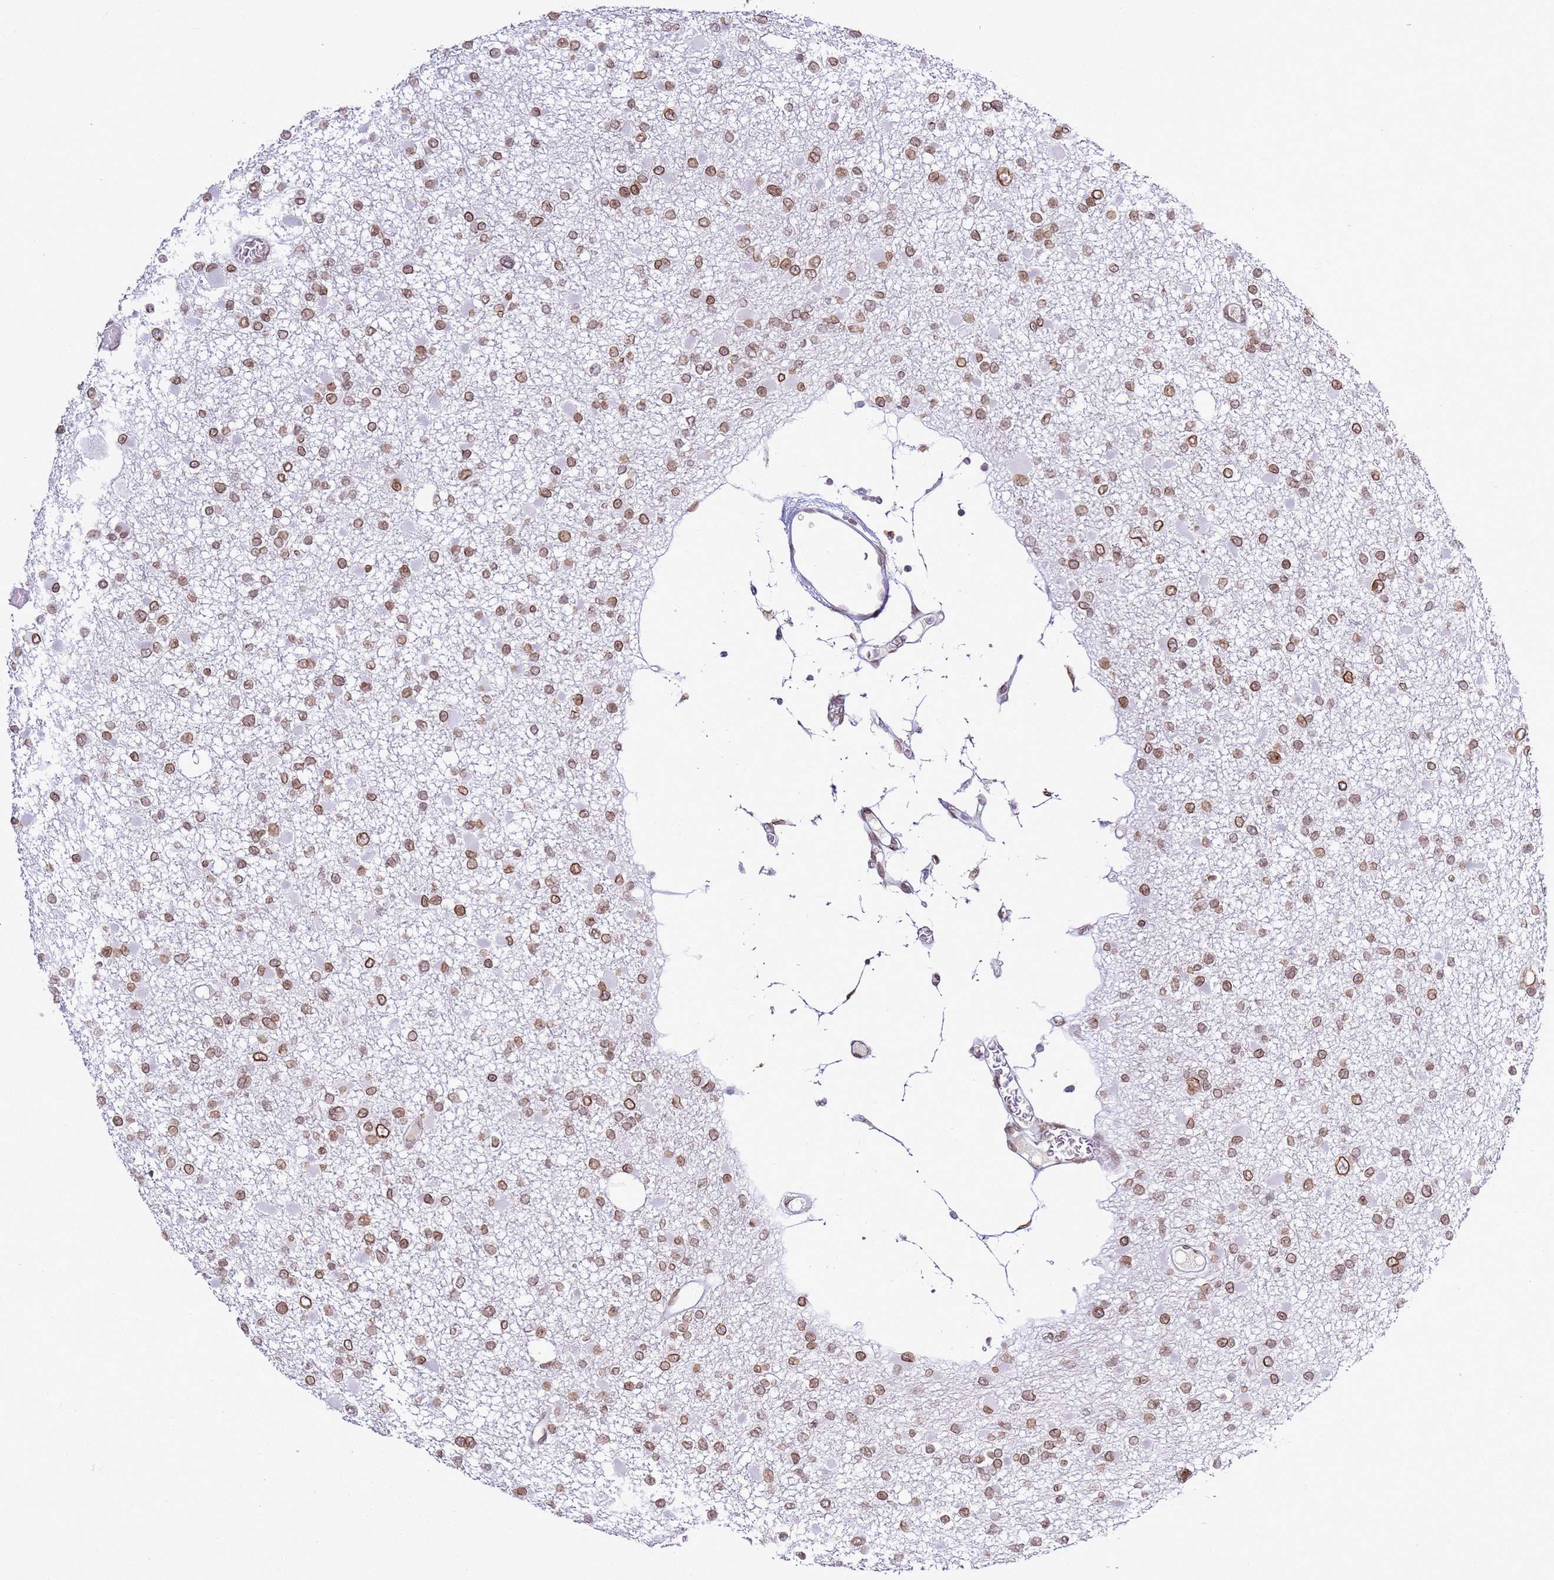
{"staining": {"intensity": "moderate", "quantity": ">75%", "location": "cytoplasmic/membranous,nuclear"}, "tissue": "glioma", "cell_type": "Tumor cells", "image_type": "cancer", "snomed": [{"axis": "morphology", "description": "Glioma, malignant, Low grade"}, {"axis": "topography", "description": "Brain"}], "caption": "Malignant low-grade glioma stained with a protein marker exhibits moderate staining in tumor cells.", "gene": "POU6F1", "patient": {"sex": "female", "age": 22}}